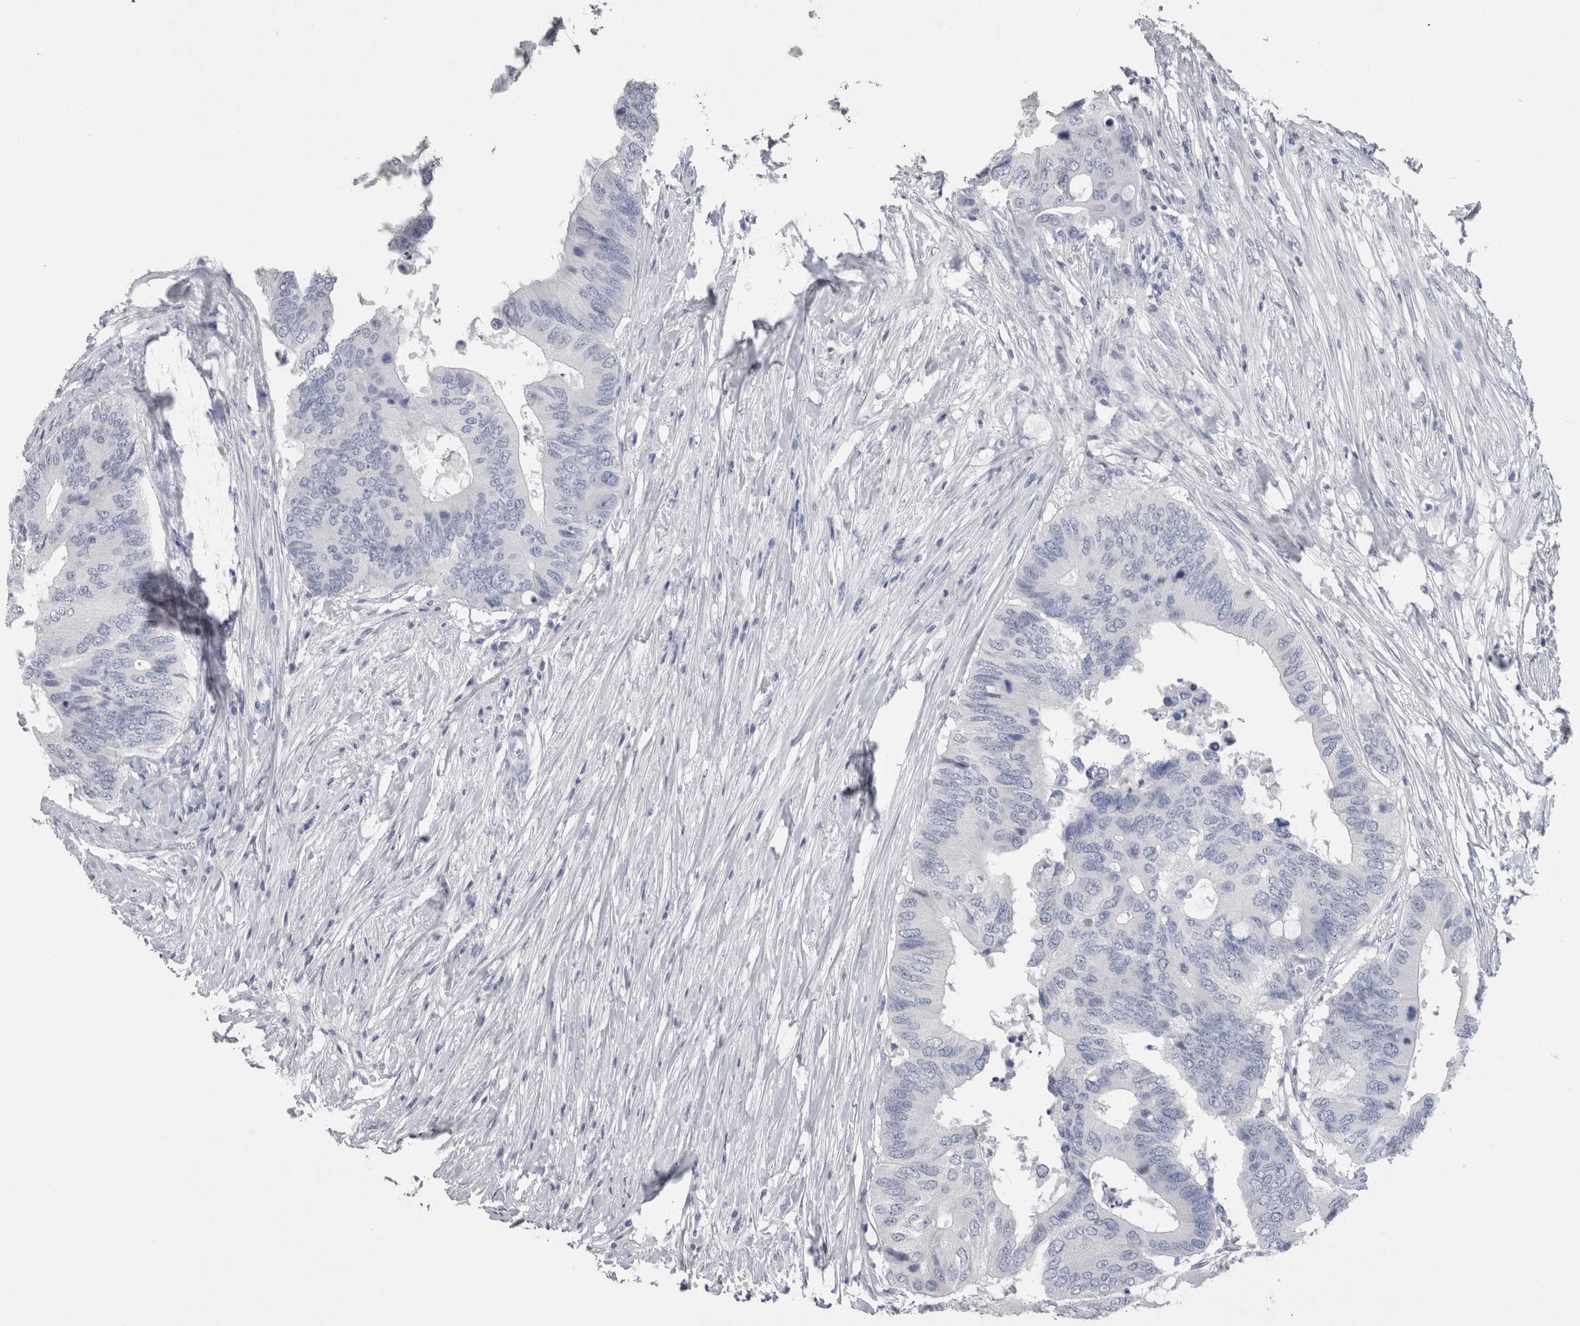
{"staining": {"intensity": "negative", "quantity": "none", "location": "none"}, "tissue": "colorectal cancer", "cell_type": "Tumor cells", "image_type": "cancer", "snomed": [{"axis": "morphology", "description": "Adenocarcinoma, NOS"}, {"axis": "topography", "description": "Colon"}], "caption": "Adenocarcinoma (colorectal) was stained to show a protein in brown. There is no significant expression in tumor cells. (Brightfield microscopy of DAB immunohistochemistry at high magnification).", "gene": "CA8", "patient": {"sex": "male", "age": 71}}